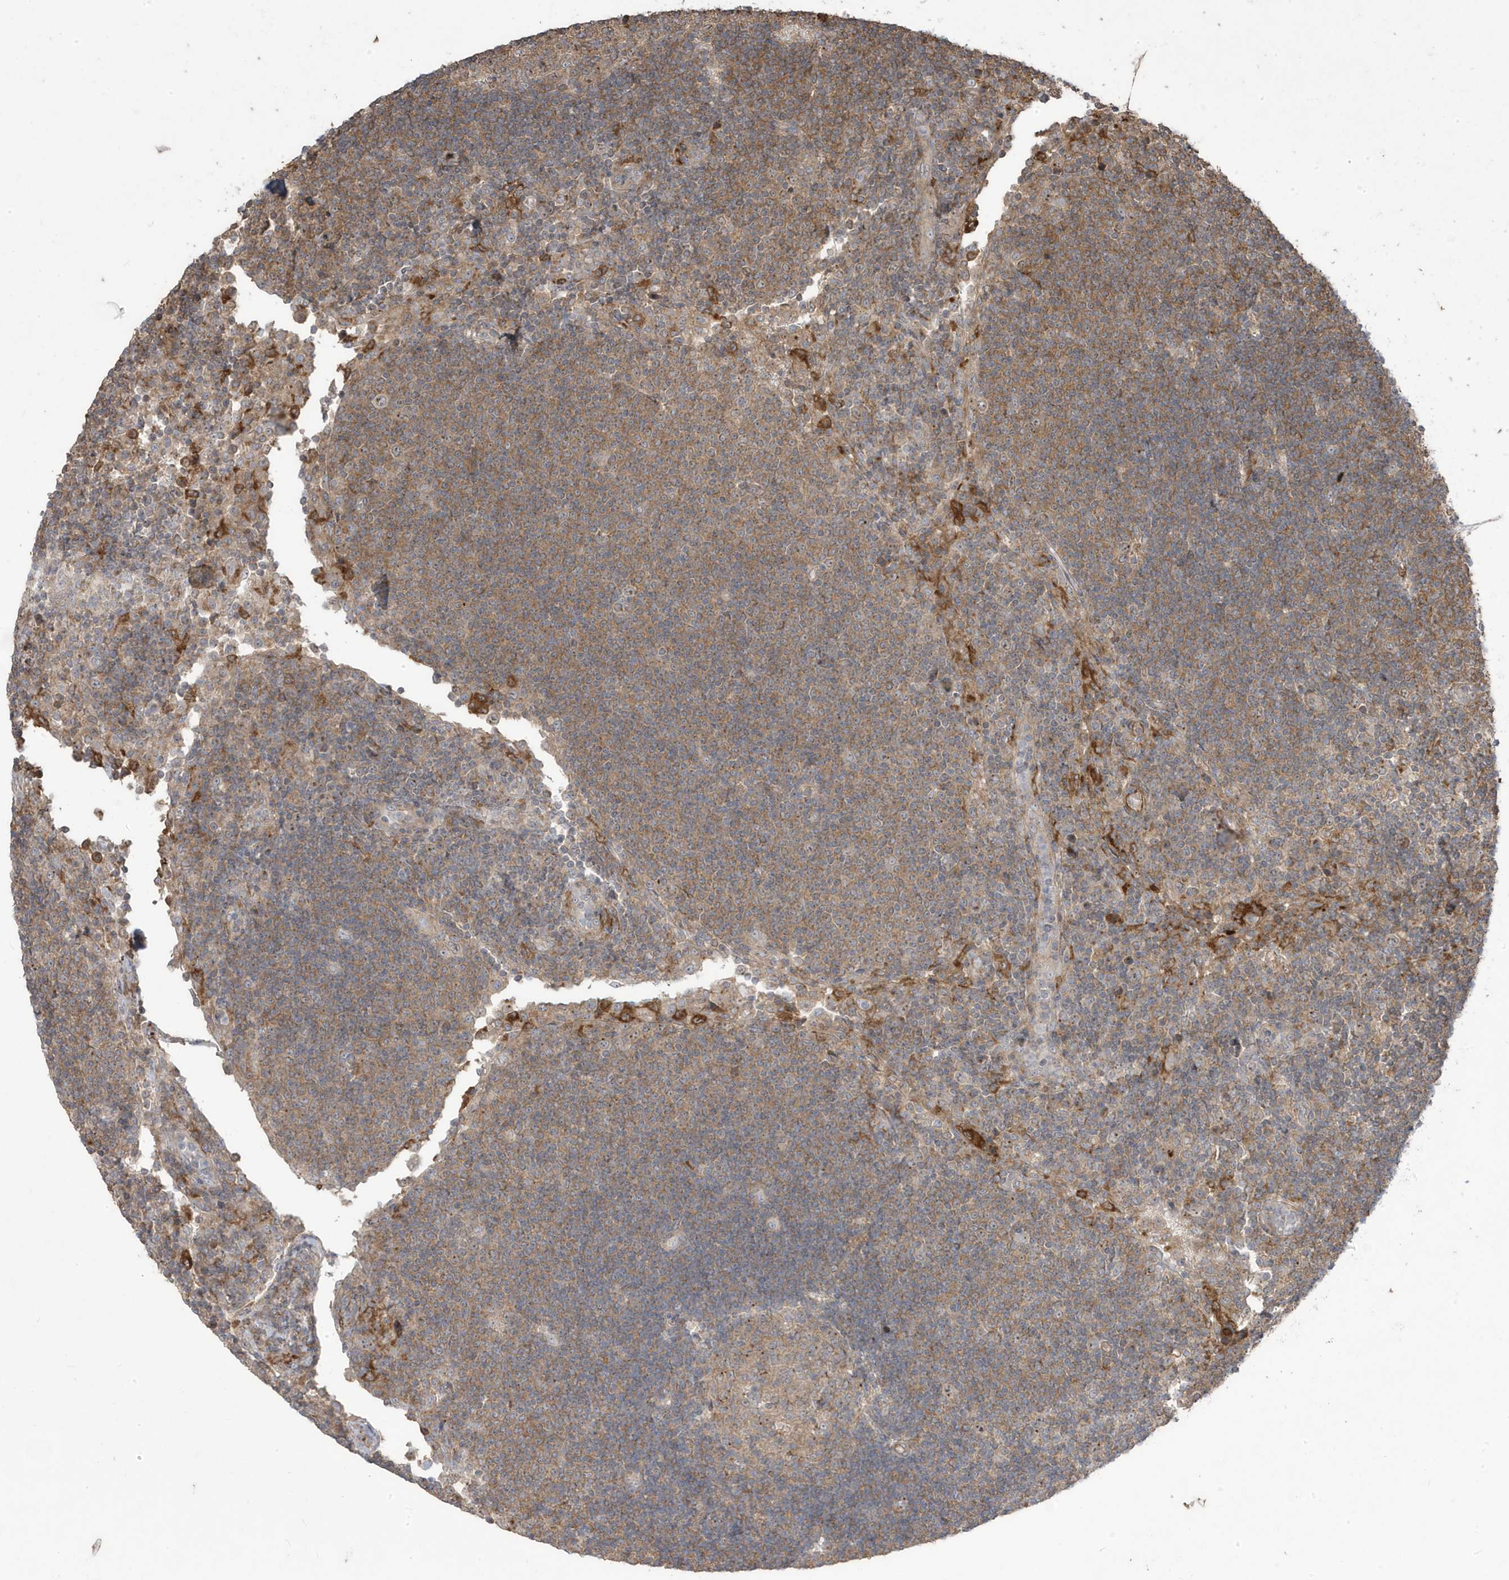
{"staining": {"intensity": "weak", "quantity": ">75%", "location": "cytoplasmic/membranous"}, "tissue": "lymph node", "cell_type": "Germinal center cells", "image_type": "normal", "snomed": [{"axis": "morphology", "description": "Normal tissue, NOS"}, {"axis": "topography", "description": "Lymph node"}], "caption": "Immunohistochemistry micrograph of normal human lymph node stained for a protein (brown), which demonstrates low levels of weak cytoplasmic/membranous expression in about >75% of germinal center cells.", "gene": "CETN3", "patient": {"sex": "female", "age": 53}}